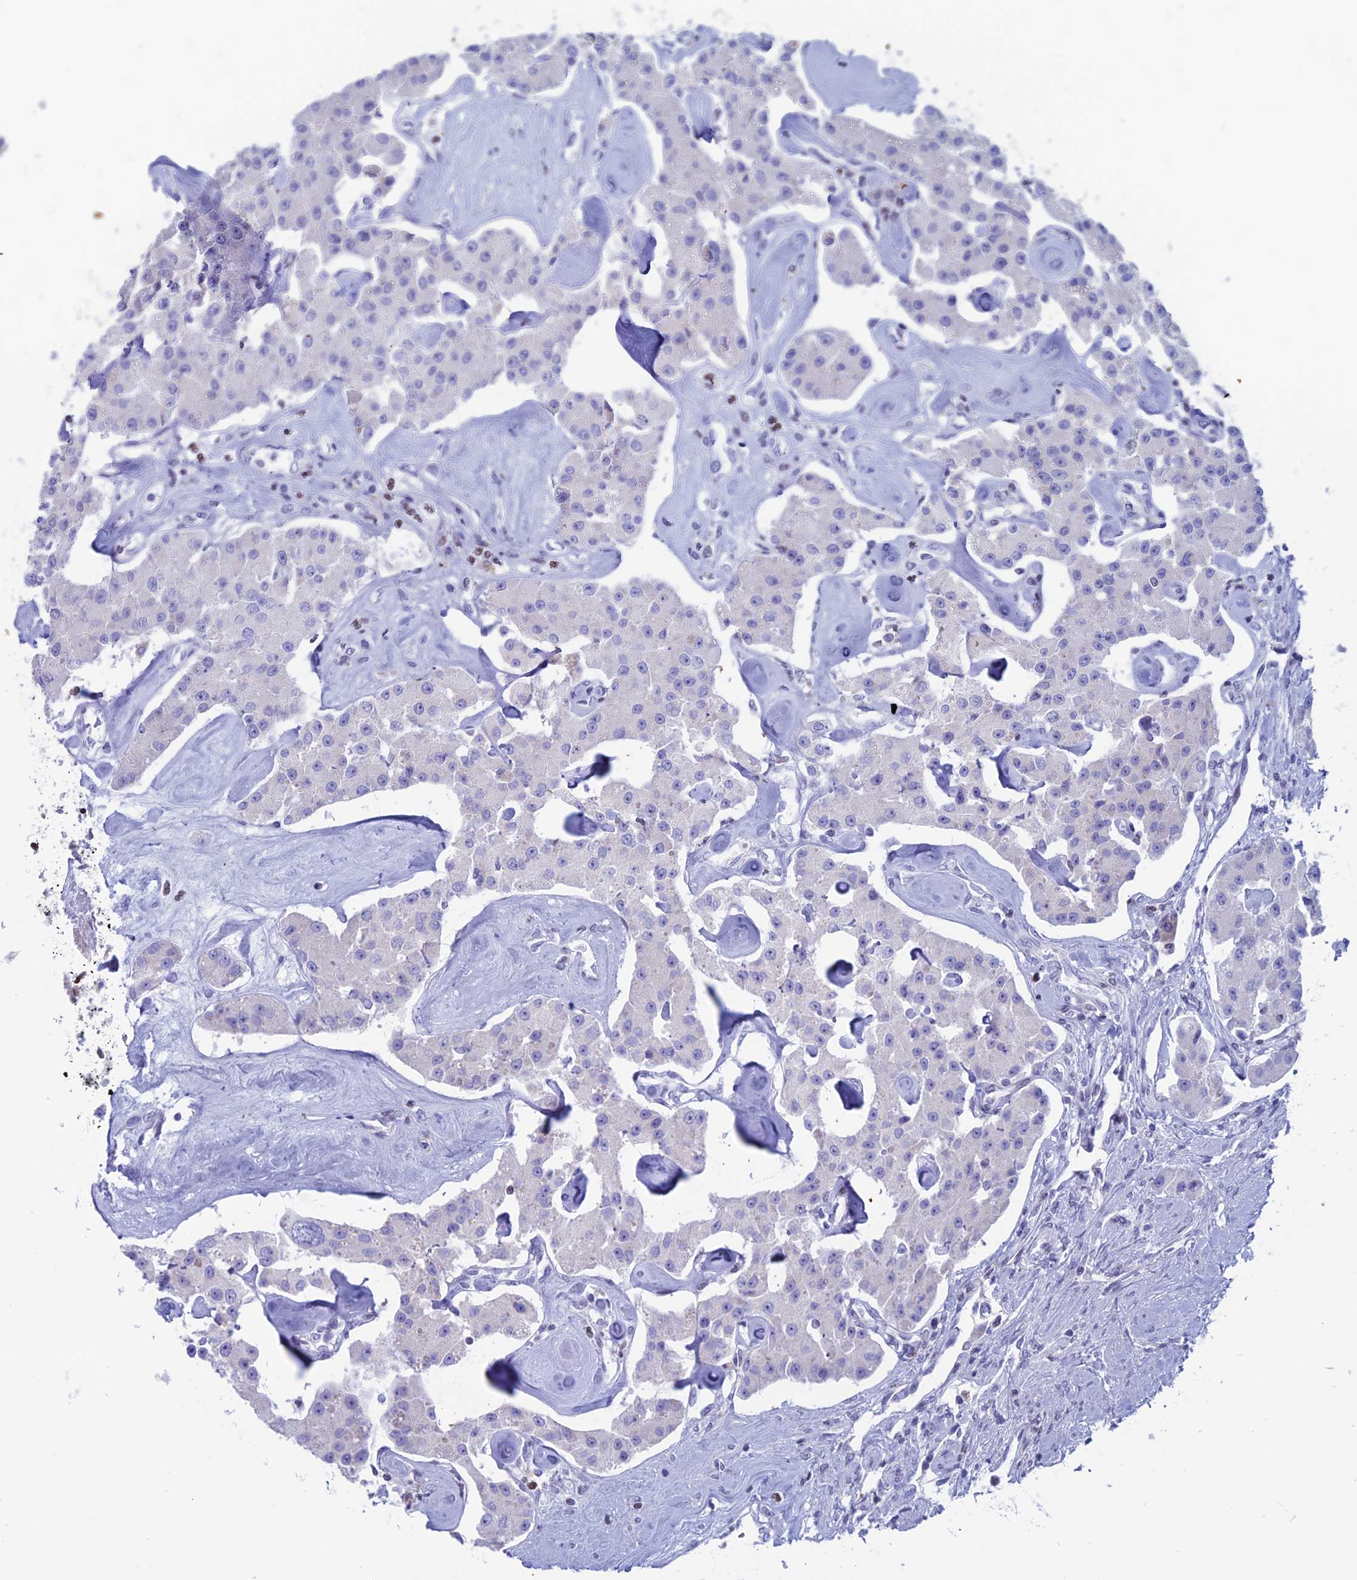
{"staining": {"intensity": "negative", "quantity": "none", "location": "none"}, "tissue": "carcinoid", "cell_type": "Tumor cells", "image_type": "cancer", "snomed": [{"axis": "morphology", "description": "Carcinoid, malignant, NOS"}, {"axis": "topography", "description": "Pancreas"}], "caption": "Immunohistochemistry micrograph of carcinoid stained for a protein (brown), which demonstrates no expression in tumor cells.", "gene": "CERS6", "patient": {"sex": "male", "age": 41}}